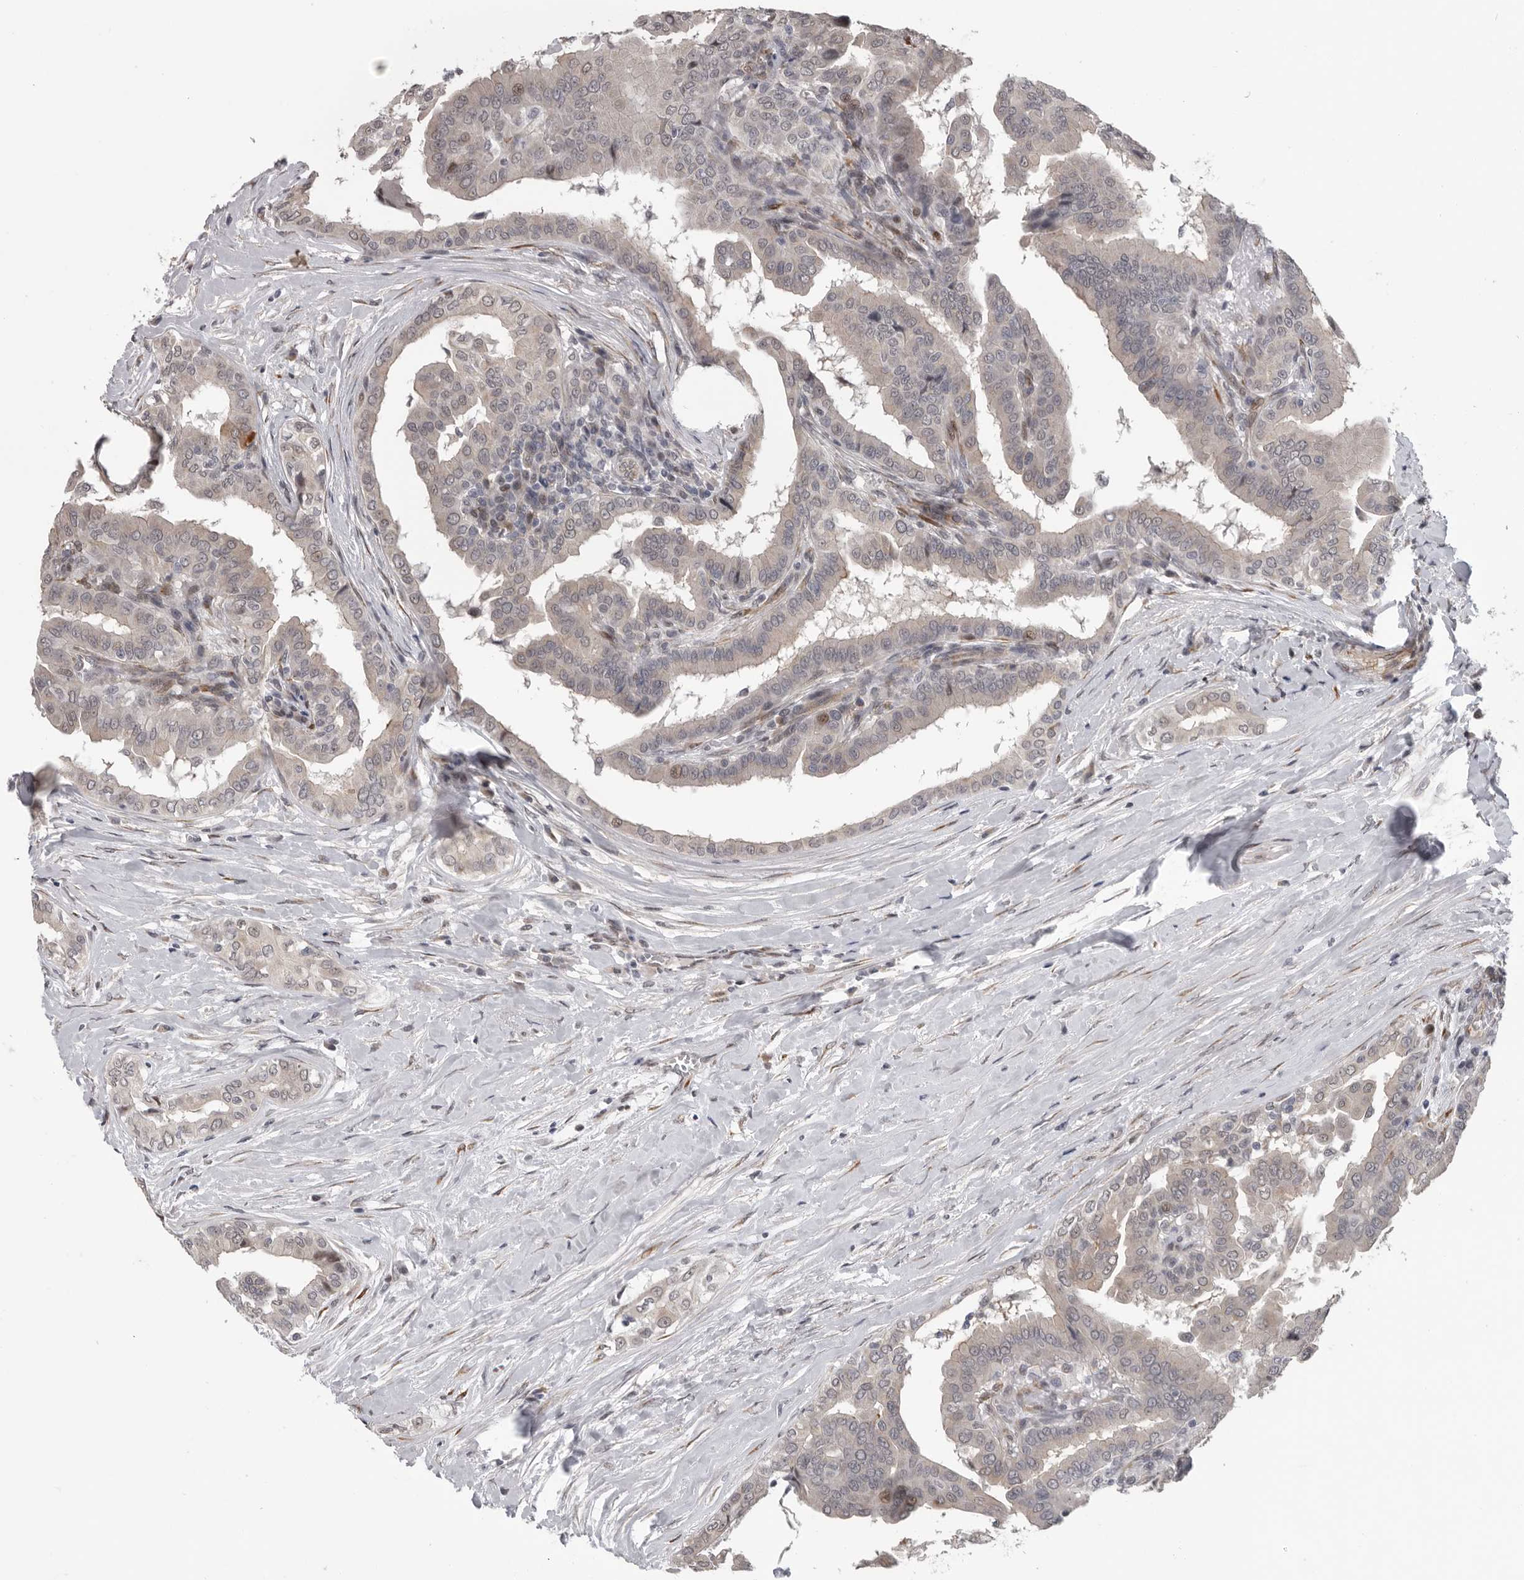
{"staining": {"intensity": "negative", "quantity": "none", "location": "none"}, "tissue": "thyroid cancer", "cell_type": "Tumor cells", "image_type": "cancer", "snomed": [{"axis": "morphology", "description": "Papillary adenocarcinoma, NOS"}, {"axis": "topography", "description": "Thyroid gland"}], "caption": "Immunohistochemical staining of human thyroid cancer (papillary adenocarcinoma) shows no significant staining in tumor cells.", "gene": "RALGPS2", "patient": {"sex": "male", "age": 33}}